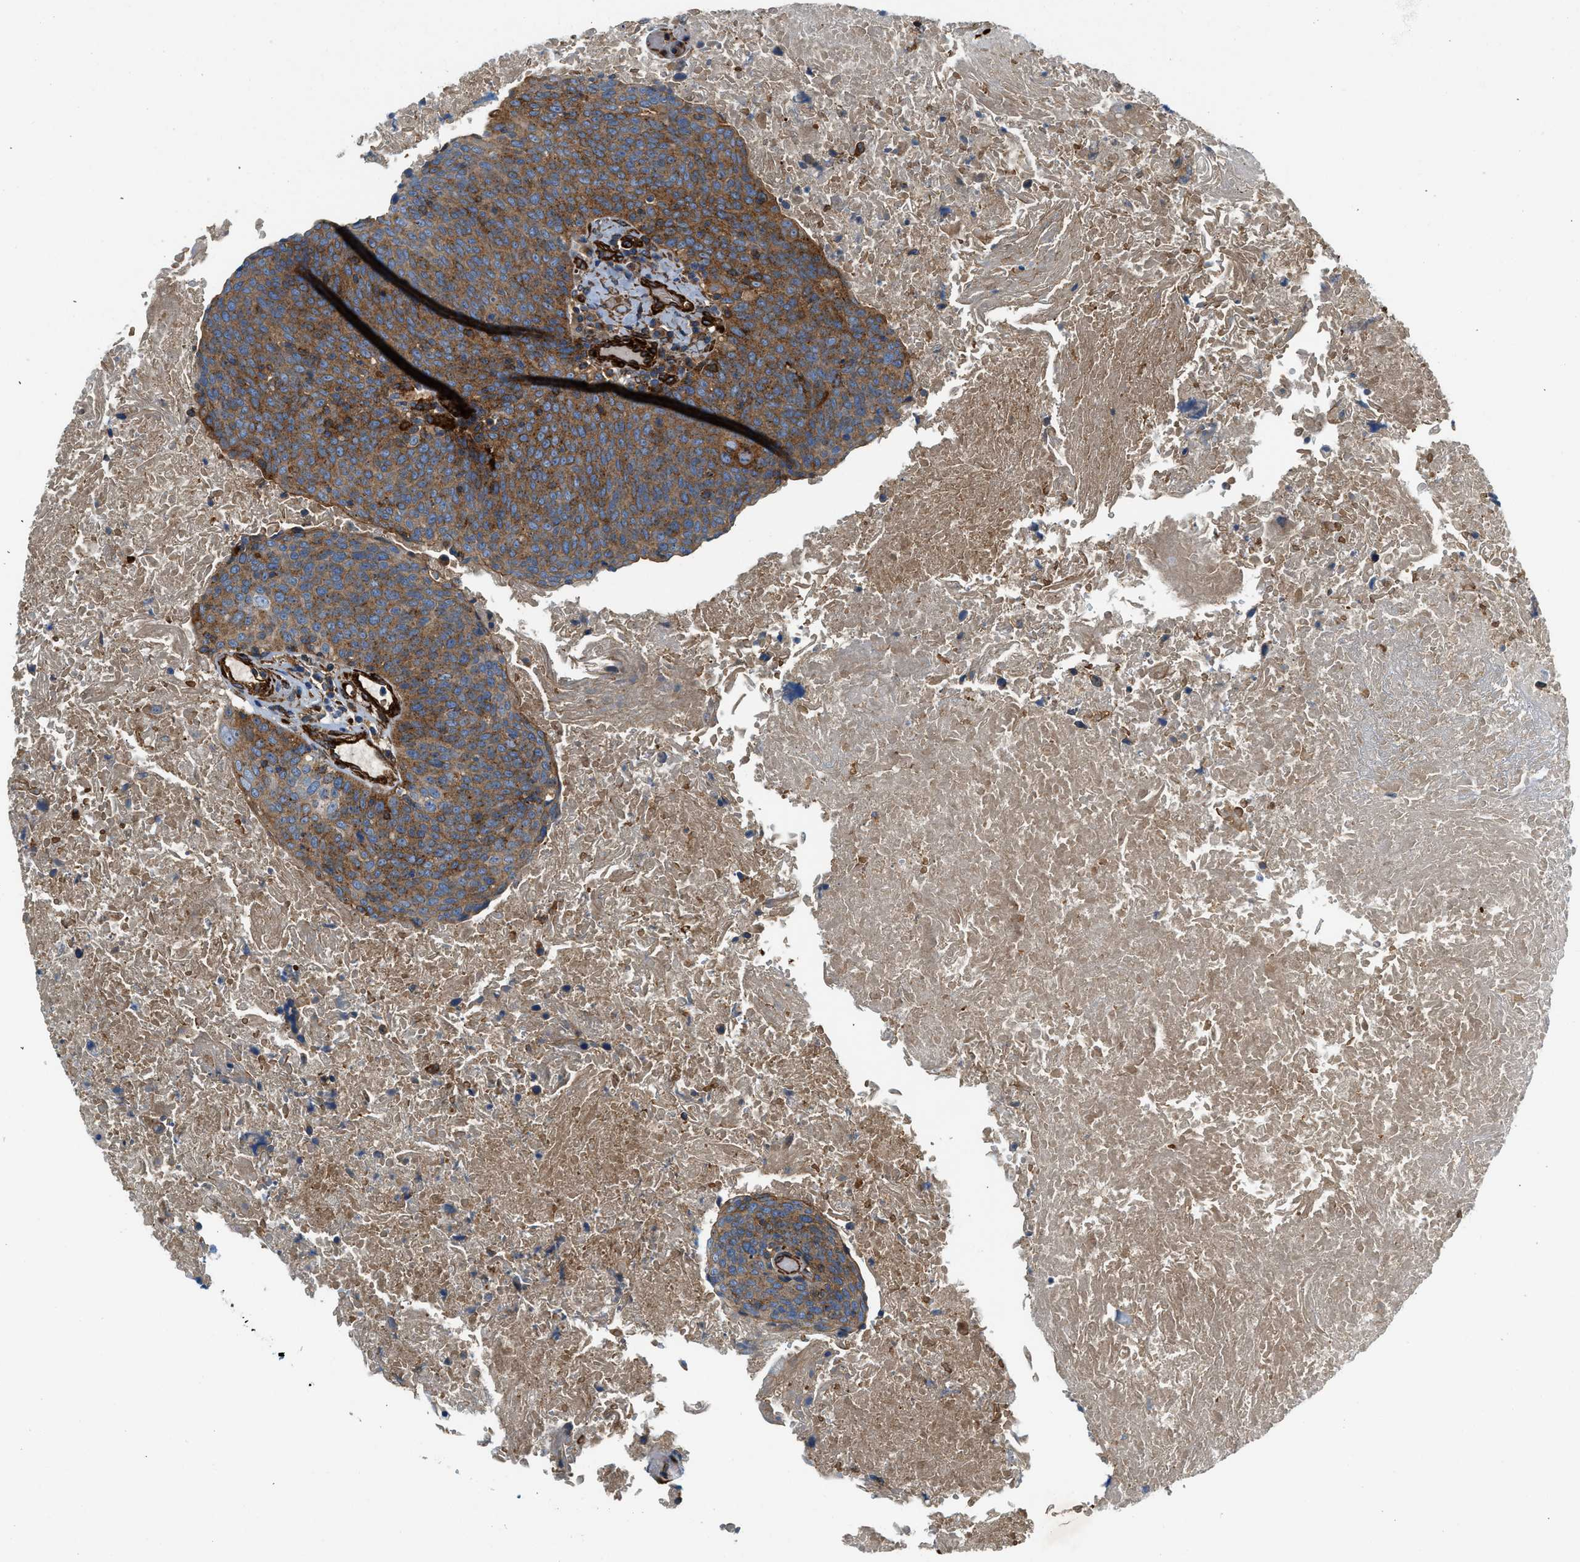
{"staining": {"intensity": "moderate", "quantity": ">75%", "location": "cytoplasmic/membranous"}, "tissue": "head and neck cancer", "cell_type": "Tumor cells", "image_type": "cancer", "snomed": [{"axis": "morphology", "description": "Squamous cell carcinoma, NOS"}, {"axis": "morphology", "description": "Squamous cell carcinoma, metastatic, NOS"}, {"axis": "topography", "description": "Lymph node"}, {"axis": "topography", "description": "Head-Neck"}], "caption": "Metastatic squamous cell carcinoma (head and neck) stained for a protein displays moderate cytoplasmic/membranous positivity in tumor cells.", "gene": "HIP1", "patient": {"sex": "male", "age": 62}}